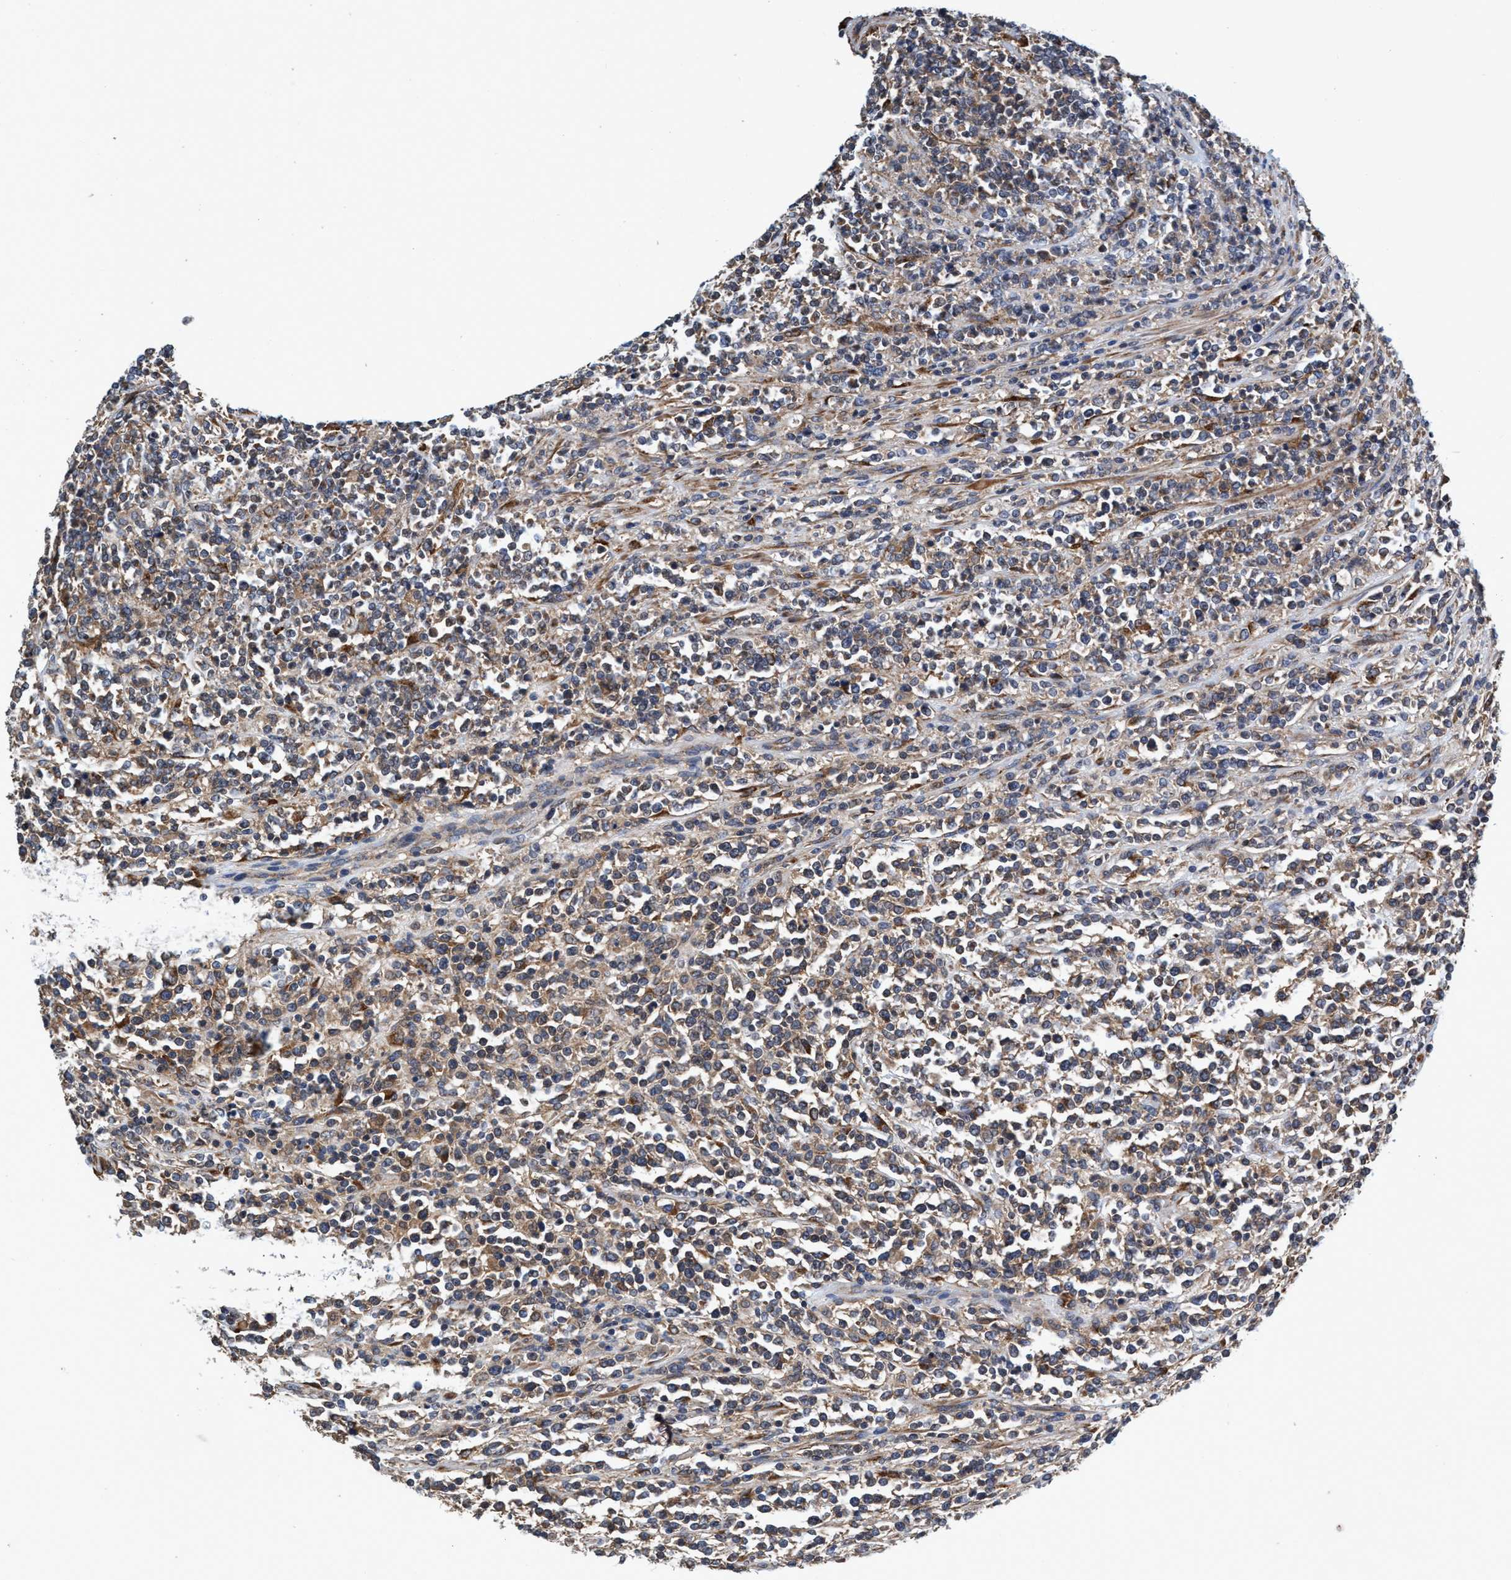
{"staining": {"intensity": "moderate", "quantity": ">75%", "location": "cytoplasmic/membranous"}, "tissue": "lymphoma", "cell_type": "Tumor cells", "image_type": "cancer", "snomed": [{"axis": "morphology", "description": "Malignant lymphoma, non-Hodgkin's type, High grade"}, {"axis": "topography", "description": "Soft tissue"}], "caption": "An immunohistochemistry photomicrograph of neoplastic tissue is shown. Protein staining in brown highlights moderate cytoplasmic/membranous positivity in lymphoma within tumor cells.", "gene": "CALCOCO2", "patient": {"sex": "male", "age": 18}}